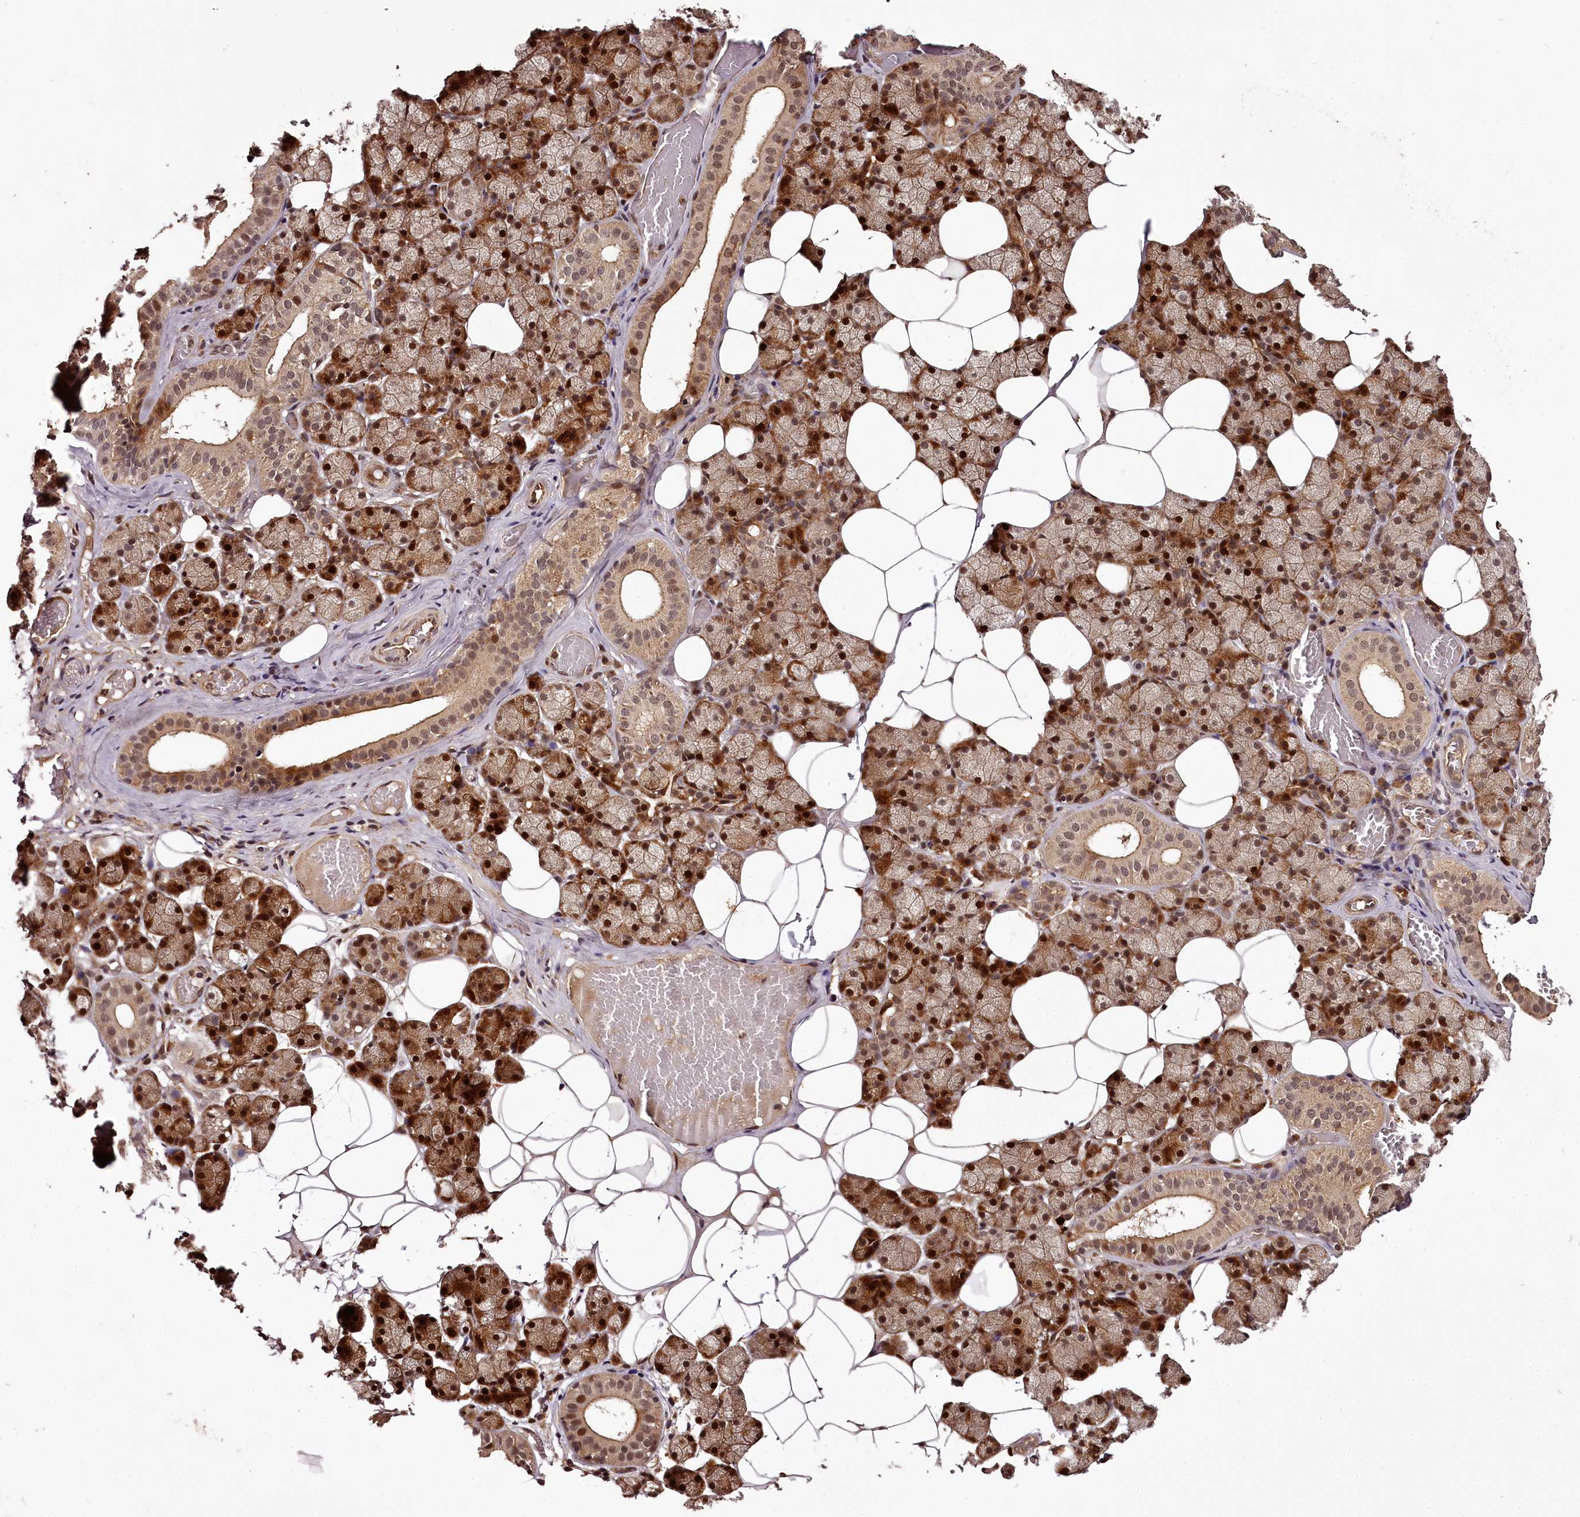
{"staining": {"intensity": "strong", "quantity": "25%-75%", "location": "cytoplasmic/membranous,nuclear"}, "tissue": "salivary gland", "cell_type": "Glandular cells", "image_type": "normal", "snomed": [{"axis": "morphology", "description": "Normal tissue, NOS"}, {"axis": "topography", "description": "Salivary gland"}], "caption": "The image demonstrates a brown stain indicating the presence of a protein in the cytoplasmic/membranous,nuclear of glandular cells in salivary gland. (DAB = brown stain, brightfield microscopy at high magnification).", "gene": "MAML3", "patient": {"sex": "female", "age": 33}}